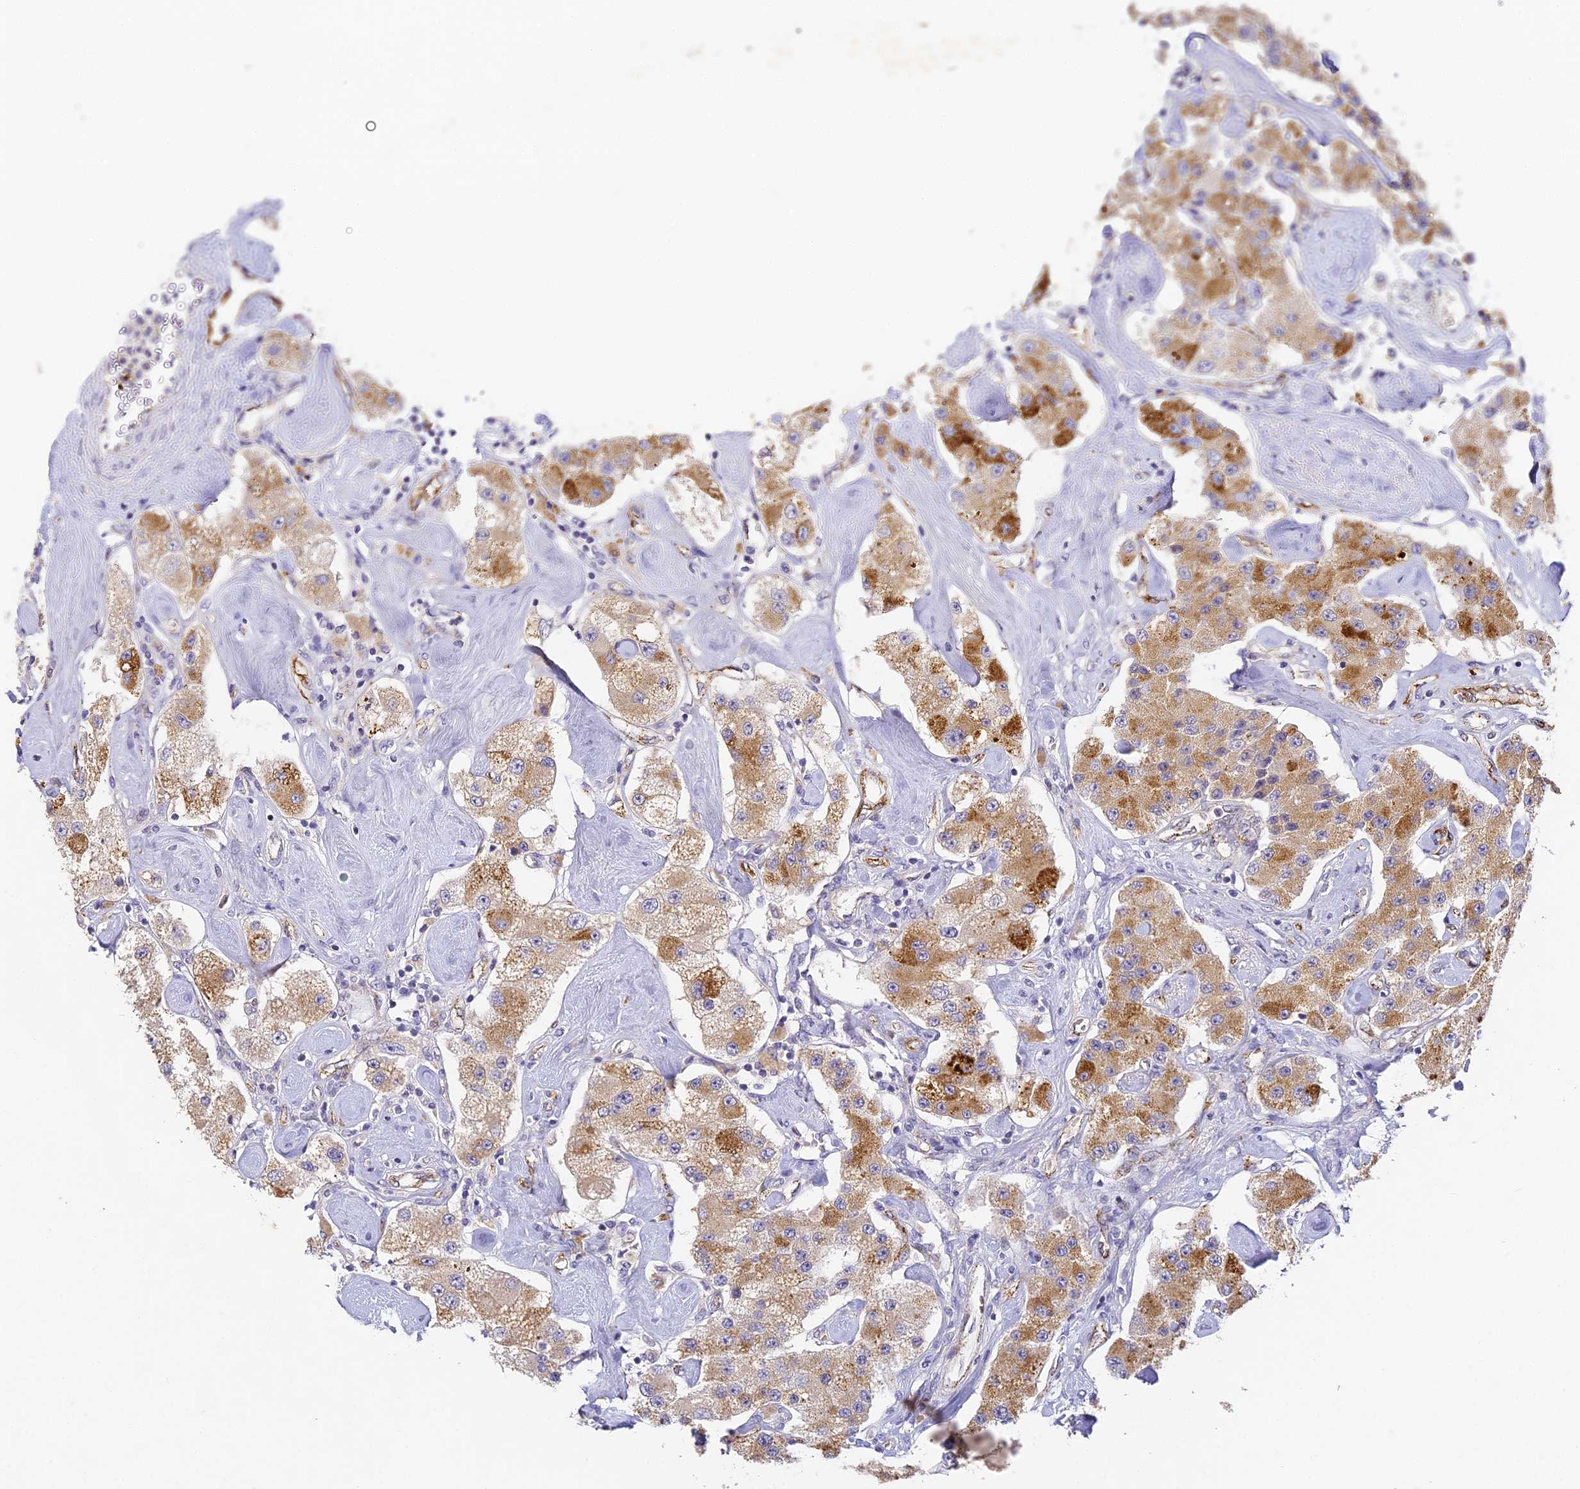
{"staining": {"intensity": "moderate", "quantity": "25%-75%", "location": "cytoplasmic/membranous"}, "tissue": "carcinoid", "cell_type": "Tumor cells", "image_type": "cancer", "snomed": [{"axis": "morphology", "description": "Carcinoid, malignant, NOS"}, {"axis": "topography", "description": "Pancreas"}], "caption": "The micrograph demonstrates immunohistochemical staining of malignant carcinoid. There is moderate cytoplasmic/membranous staining is seen in about 25%-75% of tumor cells. The staining was performed using DAB (3,3'-diaminobenzidine) to visualize the protein expression in brown, while the nuclei were stained in blue with hematoxylin (Magnification: 20x).", "gene": "DNAAF10", "patient": {"sex": "male", "age": 41}}